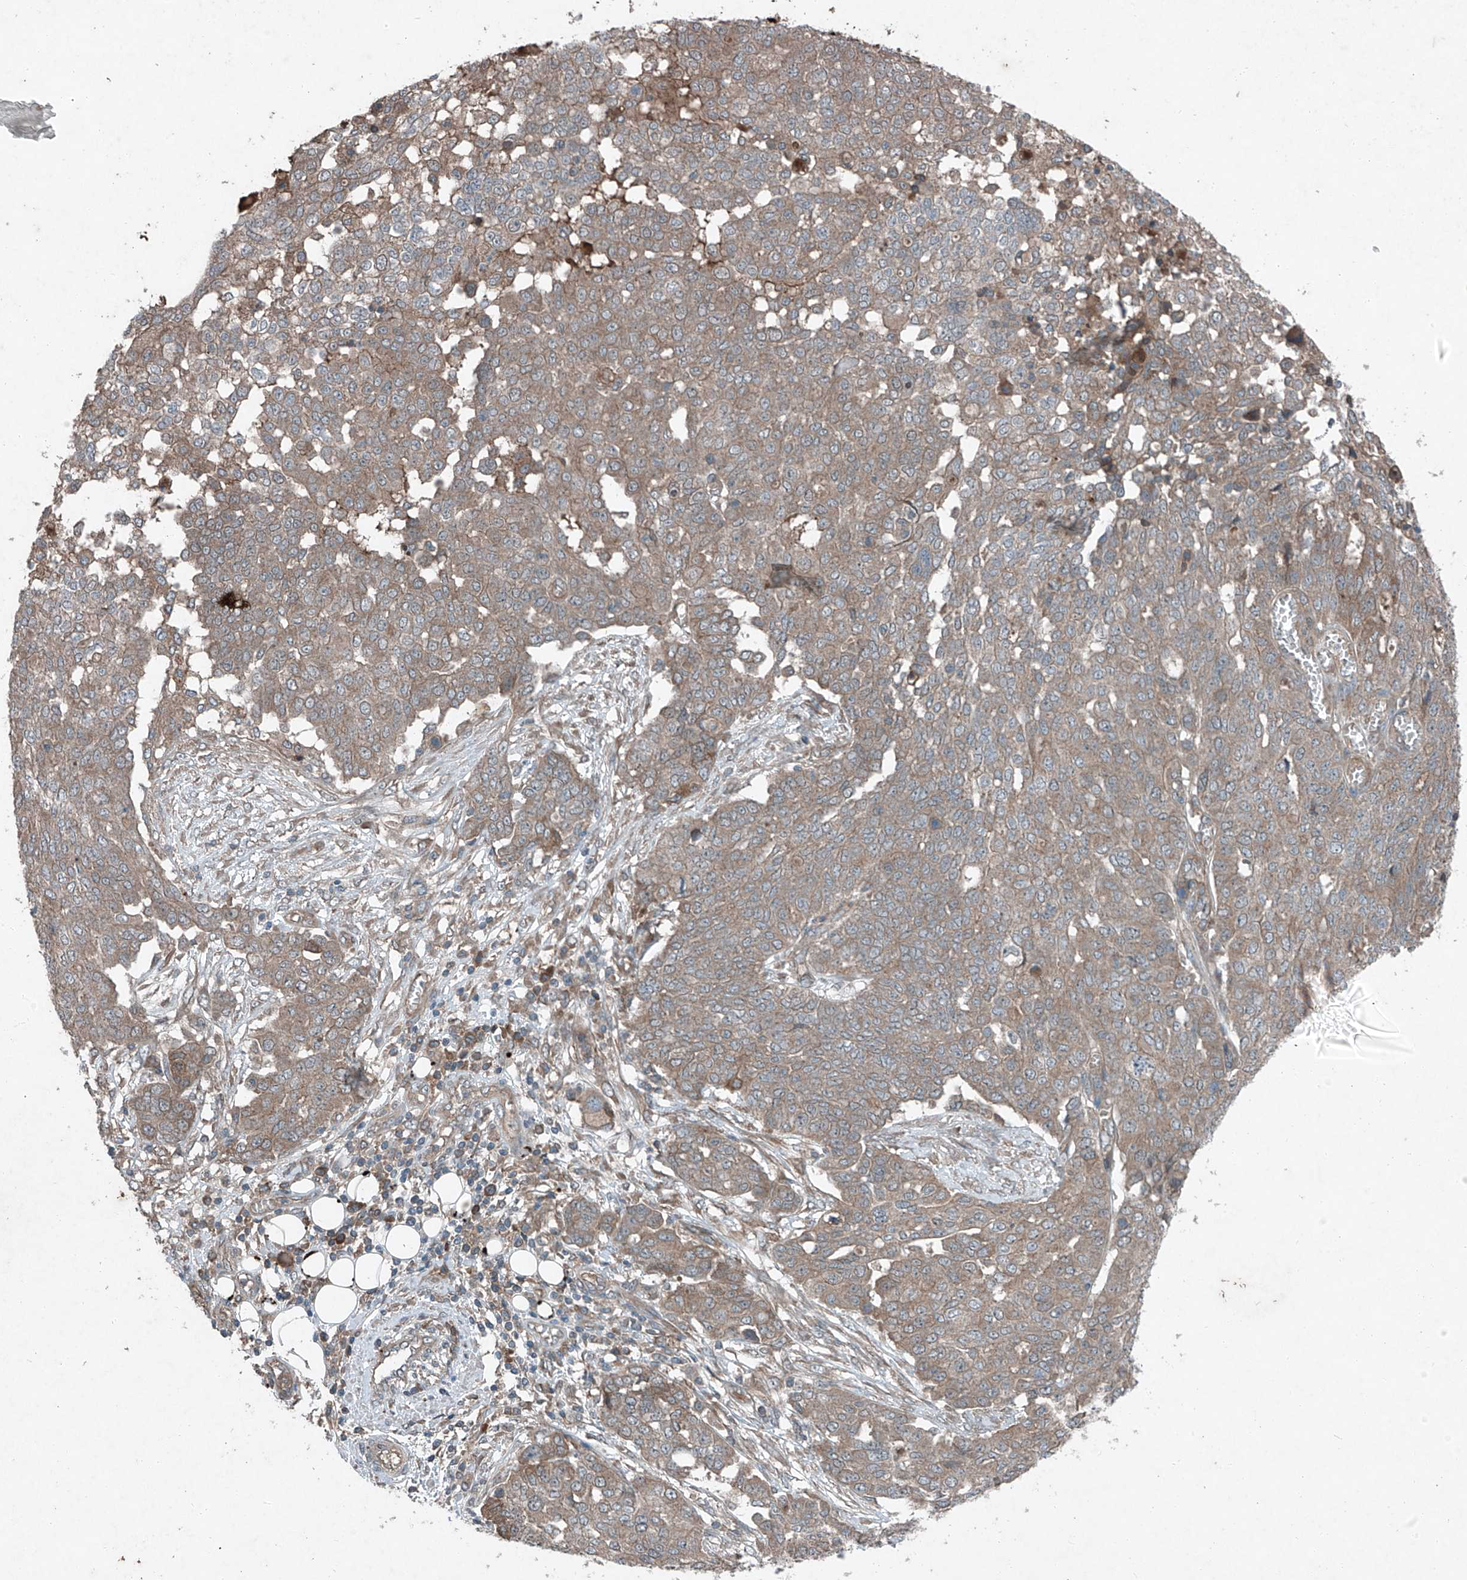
{"staining": {"intensity": "weak", "quantity": ">75%", "location": "cytoplasmic/membranous"}, "tissue": "ovarian cancer", "cell_type": "Tumor cells", "image_type": "cancer", "snomed": [{"axis": "morphology", "description": "Cystadenocarcinoma, serous, NOS"}, {"axis": "topography", "description": "Soft tissue"}, {"axis": "topography", "description": "Ovary"}], "caption": "Ovarian cancer (serous cystadenocarcinoma) tissue displays weak cytoplasmic/membranous staining in about >75% of tumor cells, visualized by immunohistochemistry.", "gene": "FOXRED2", "patient": {"sex": "female", "age": 57}}